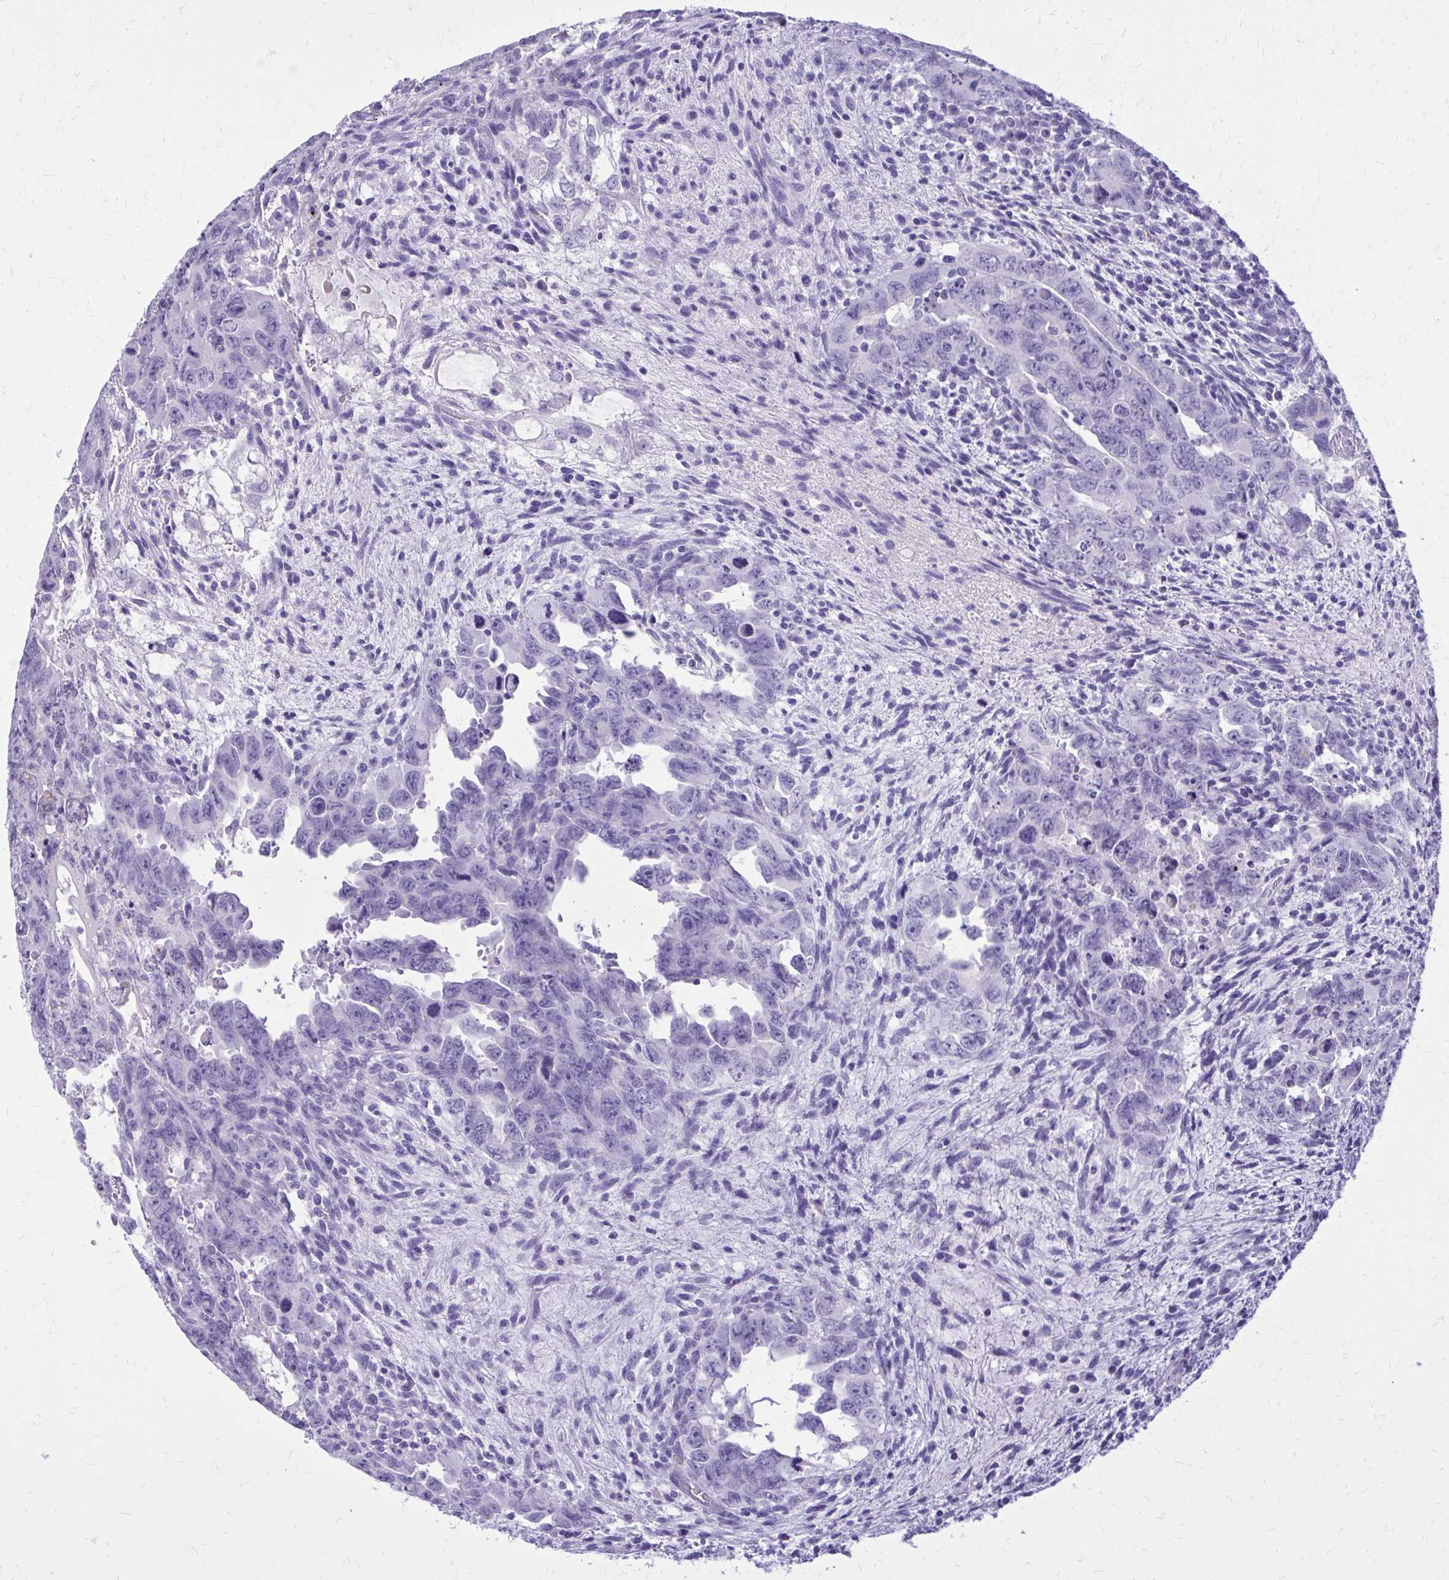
{"staining": {"intensity": "negative", "quantity": "none", "location": "none"}, "tissue": "testis cancer", "cell_type": "Tumor cells", "image_type": "cancer", "snomed": [{"axis": "morphology", "description": "Carcinoma, Embryonal, NOS"}, {"axis": "topography", "description": "Testis"}], "caption": "IHC micrograph of neoplastic tissue: human testis cancer (embryonal carcinoma) stained with DAB exhibits no significant protein positivity in tumor cells.", "gene": "BCL6B", "patient": {"sex": "male", "age": 24}}